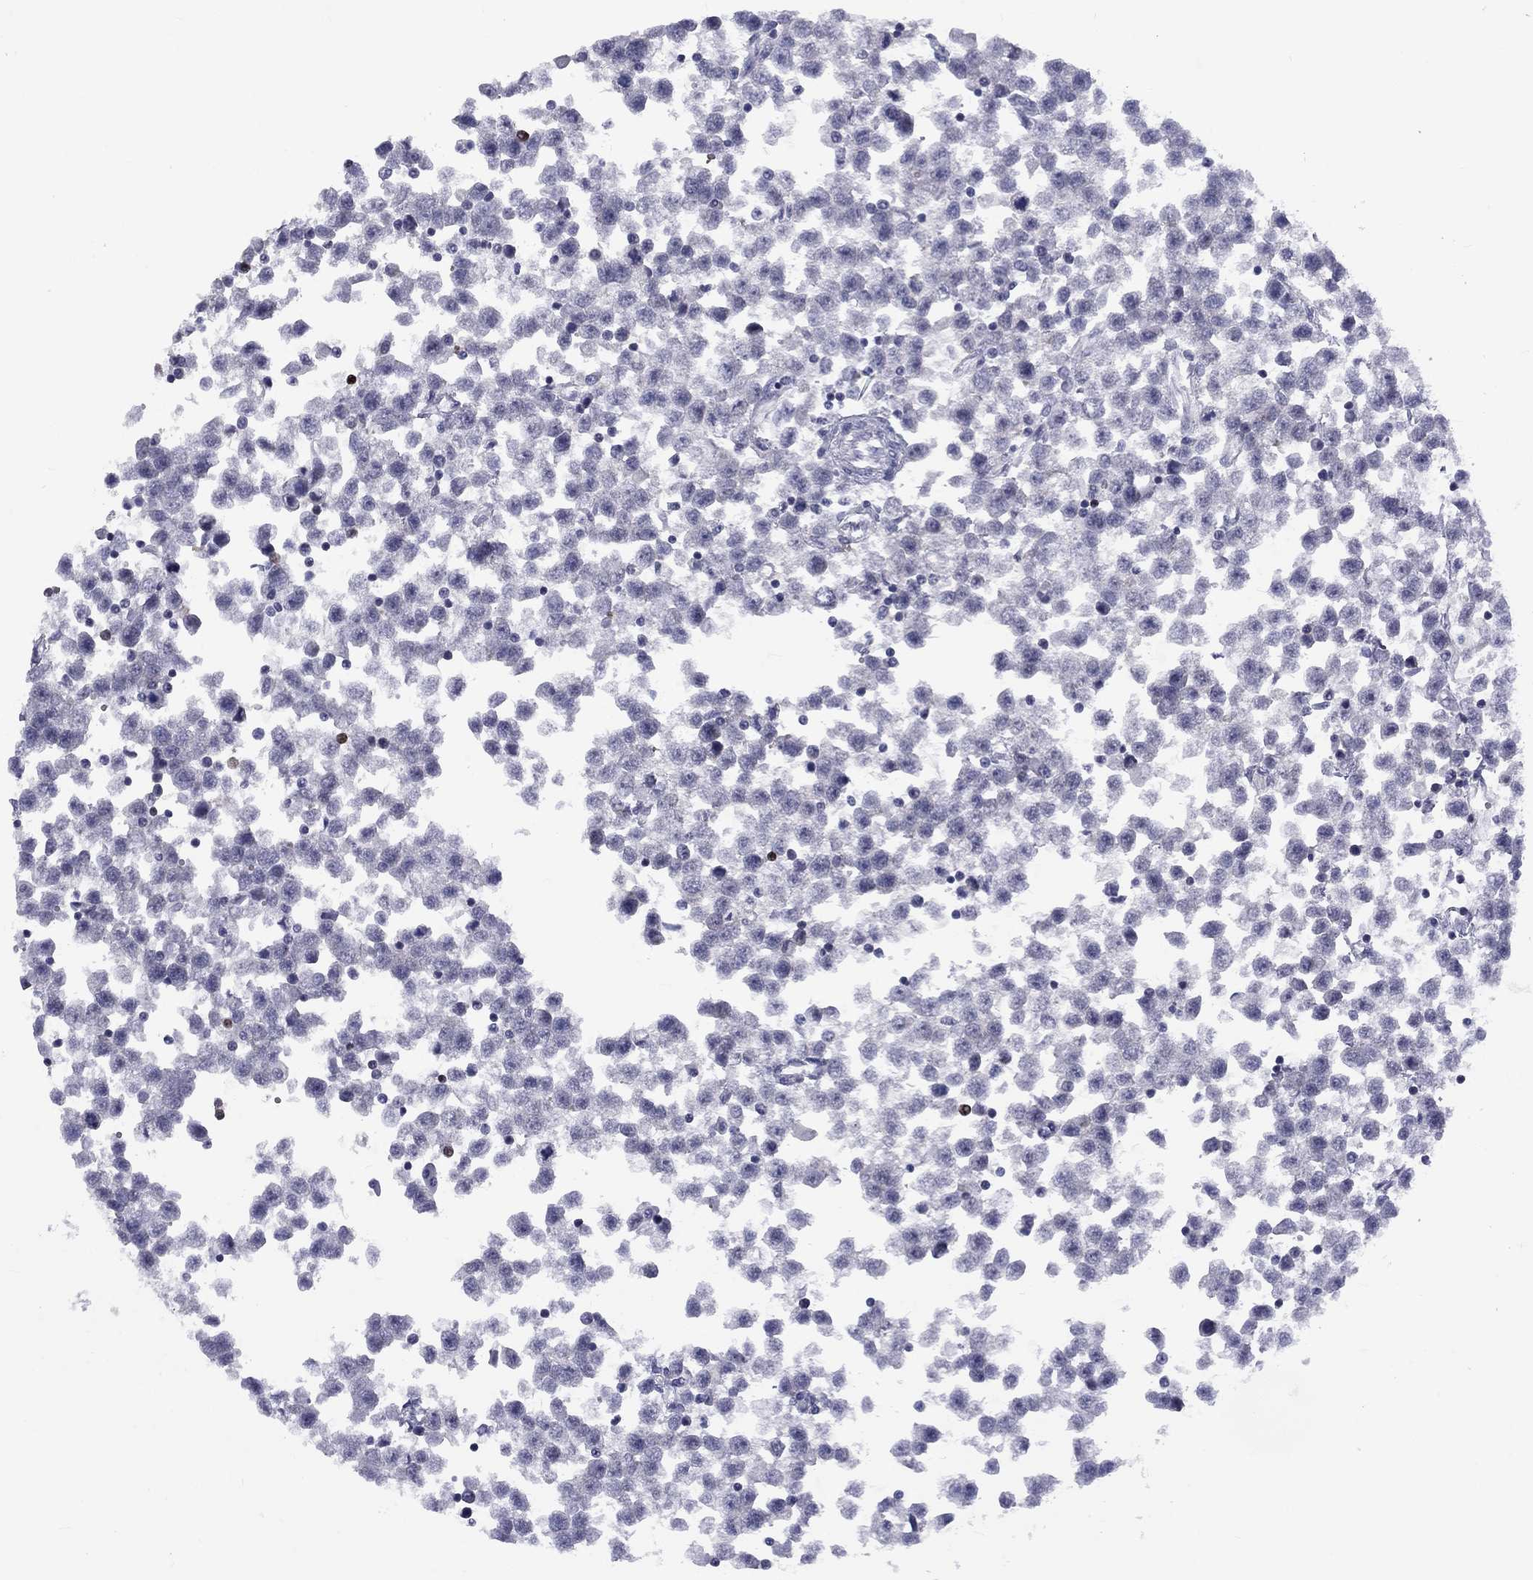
{"staining": {"intensity": "negative", "quantity": "none", "location": "none"}, "tissue": "testis cancer", "cell_type": "Tumor cells", "image_type": "cancer", "snomed": [{"axis": "morphology", "description": "Seminoma, NOS"}, {"axis": "topography", "description": "Testis"}], "caption": "DAB immunohistochemical staining of testis seminoma displays no significant expression in tumor cells.", "gene": "CACNA1A", "patient": {"sex": "male", "age": 34}}